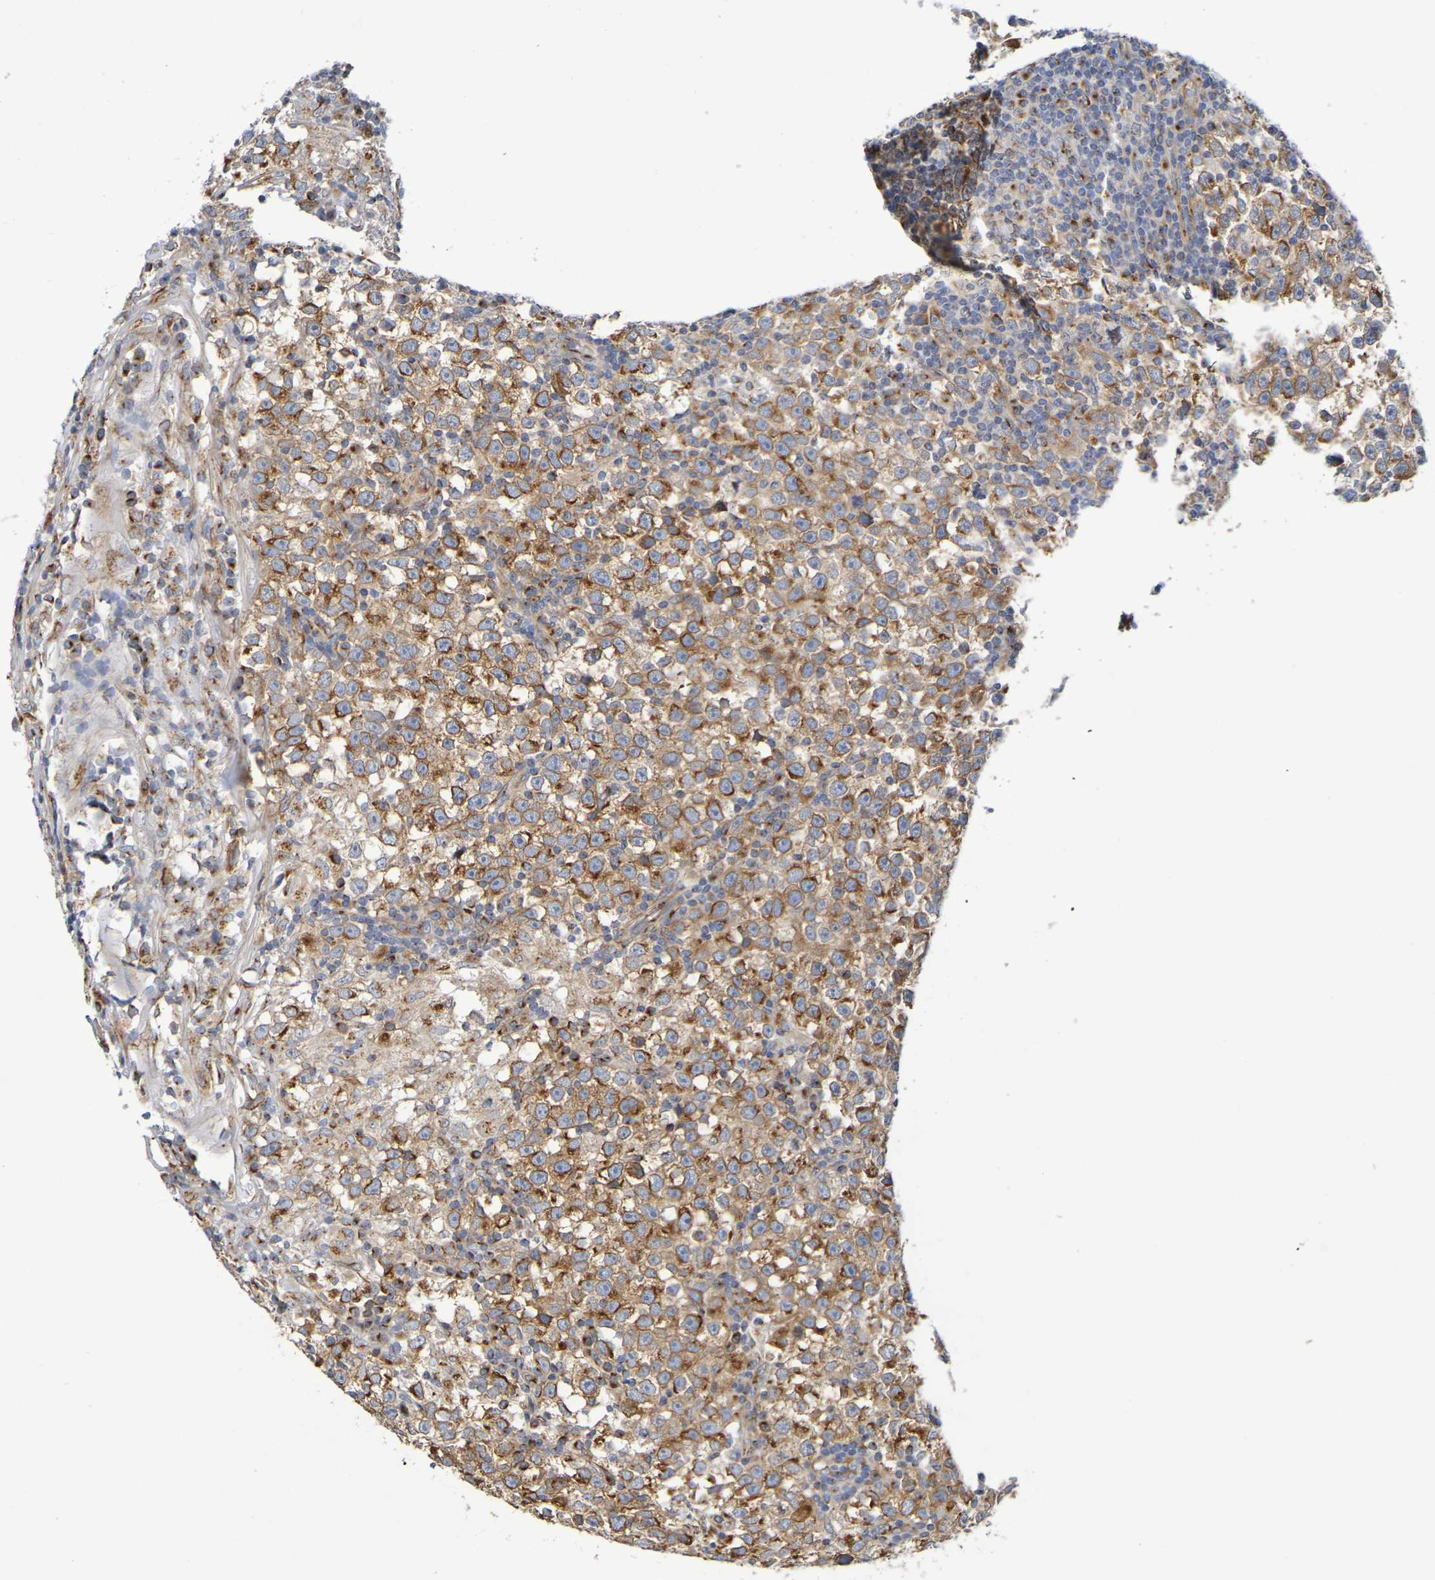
{"staining": {"intensity": "moderate", "quantity": ">75%", "location": "cytoplasmic/membranous"}, "tissue": "testis cancer", "cell_type": "Tumor cells", "image_type": "cancer", "snomed": [{"axis": "morphology", "description": "Seminoma, NOS"}, {"axis": "topography", "description": "Testis"}], "caption": "Immunohistochemical staining of human testis cancer (seminoma) demonstrates moderate cytoplasmic/membranous protein positivity in about >75% of tumor cells.", "gene": "DCP2", "patient": {"sex": "male", "age": 43}}